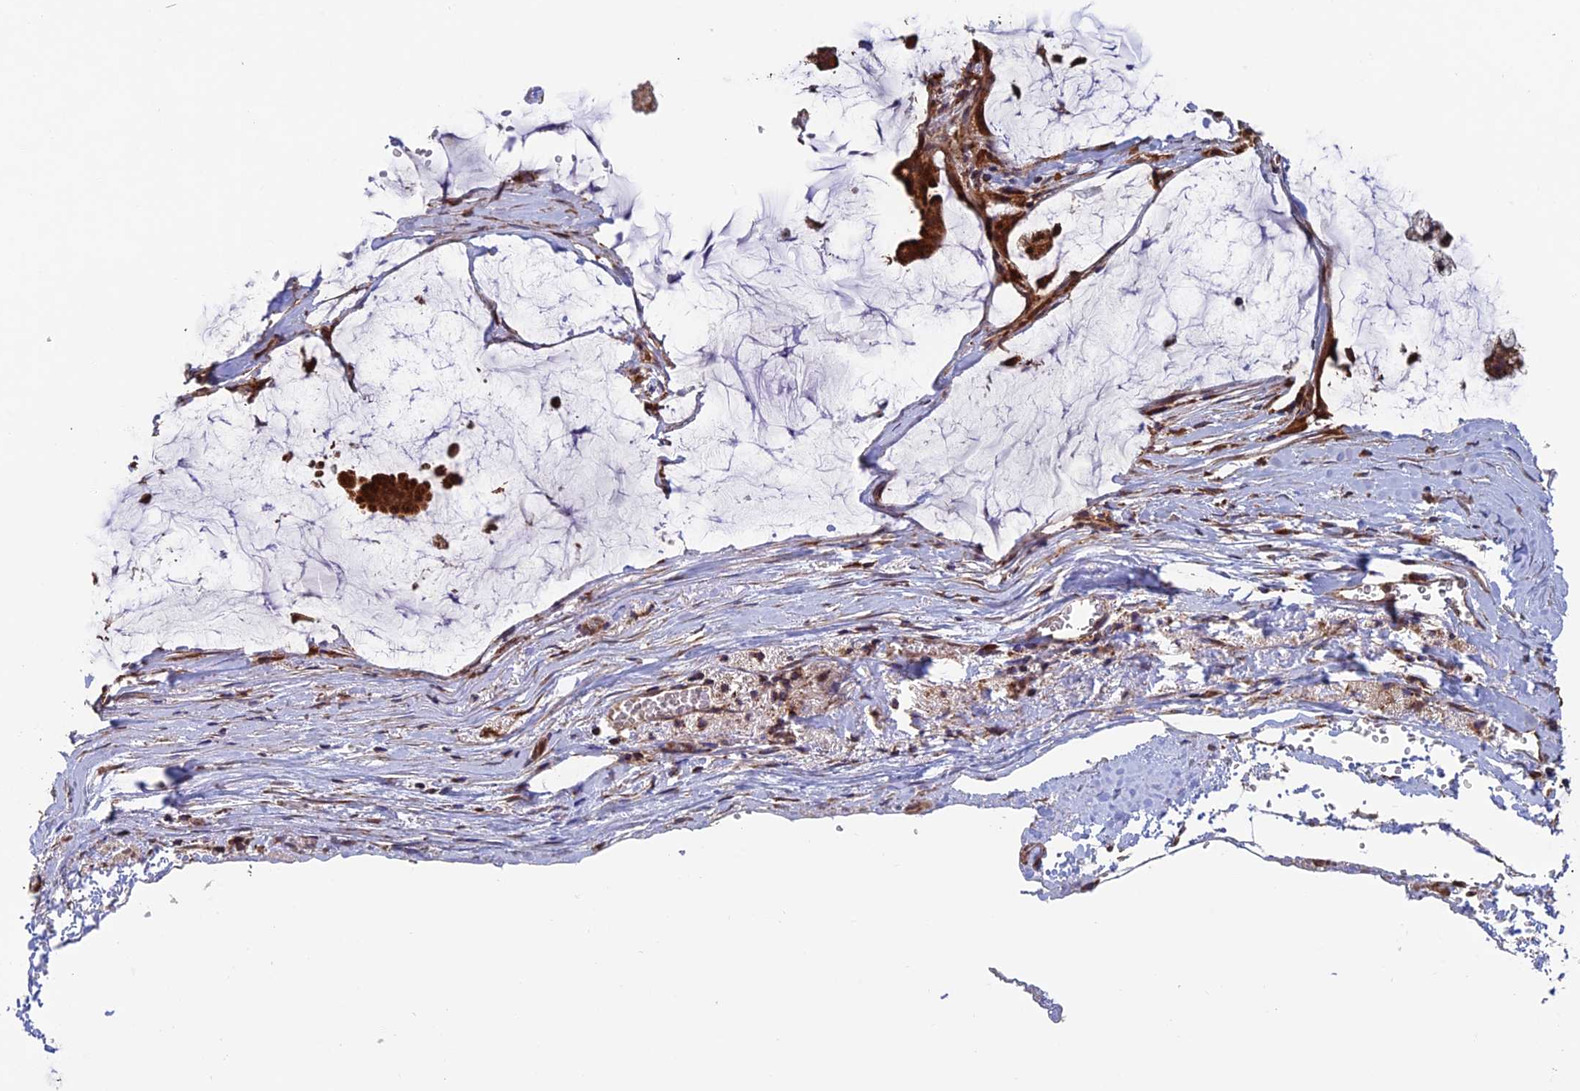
{"staining": {"intensity": "strong", "quantity": ">75%", "location": "cytoplasmic/membranous"}, "tissue": "ovarian cancer", "cell_type": "Tumor cells", "image_type": "cancer", "snomed": [{"axis": "morphology", "description": "Cystadenocarcinoma, mucinous, NOS"}, {"axis": "topography", "description": "Ovary"}], "caption": "Immunohistochemistry (DAB (3,3'-diaminobenzidine)) staining of ovarian mucinous cystadenocarcinoma exhibits strong cytoplasmic/membranous protein positivity in approximately >75% of tumor cells.", "gene": "DTYMK", "patient": {"sex": "female", "age": 73}}